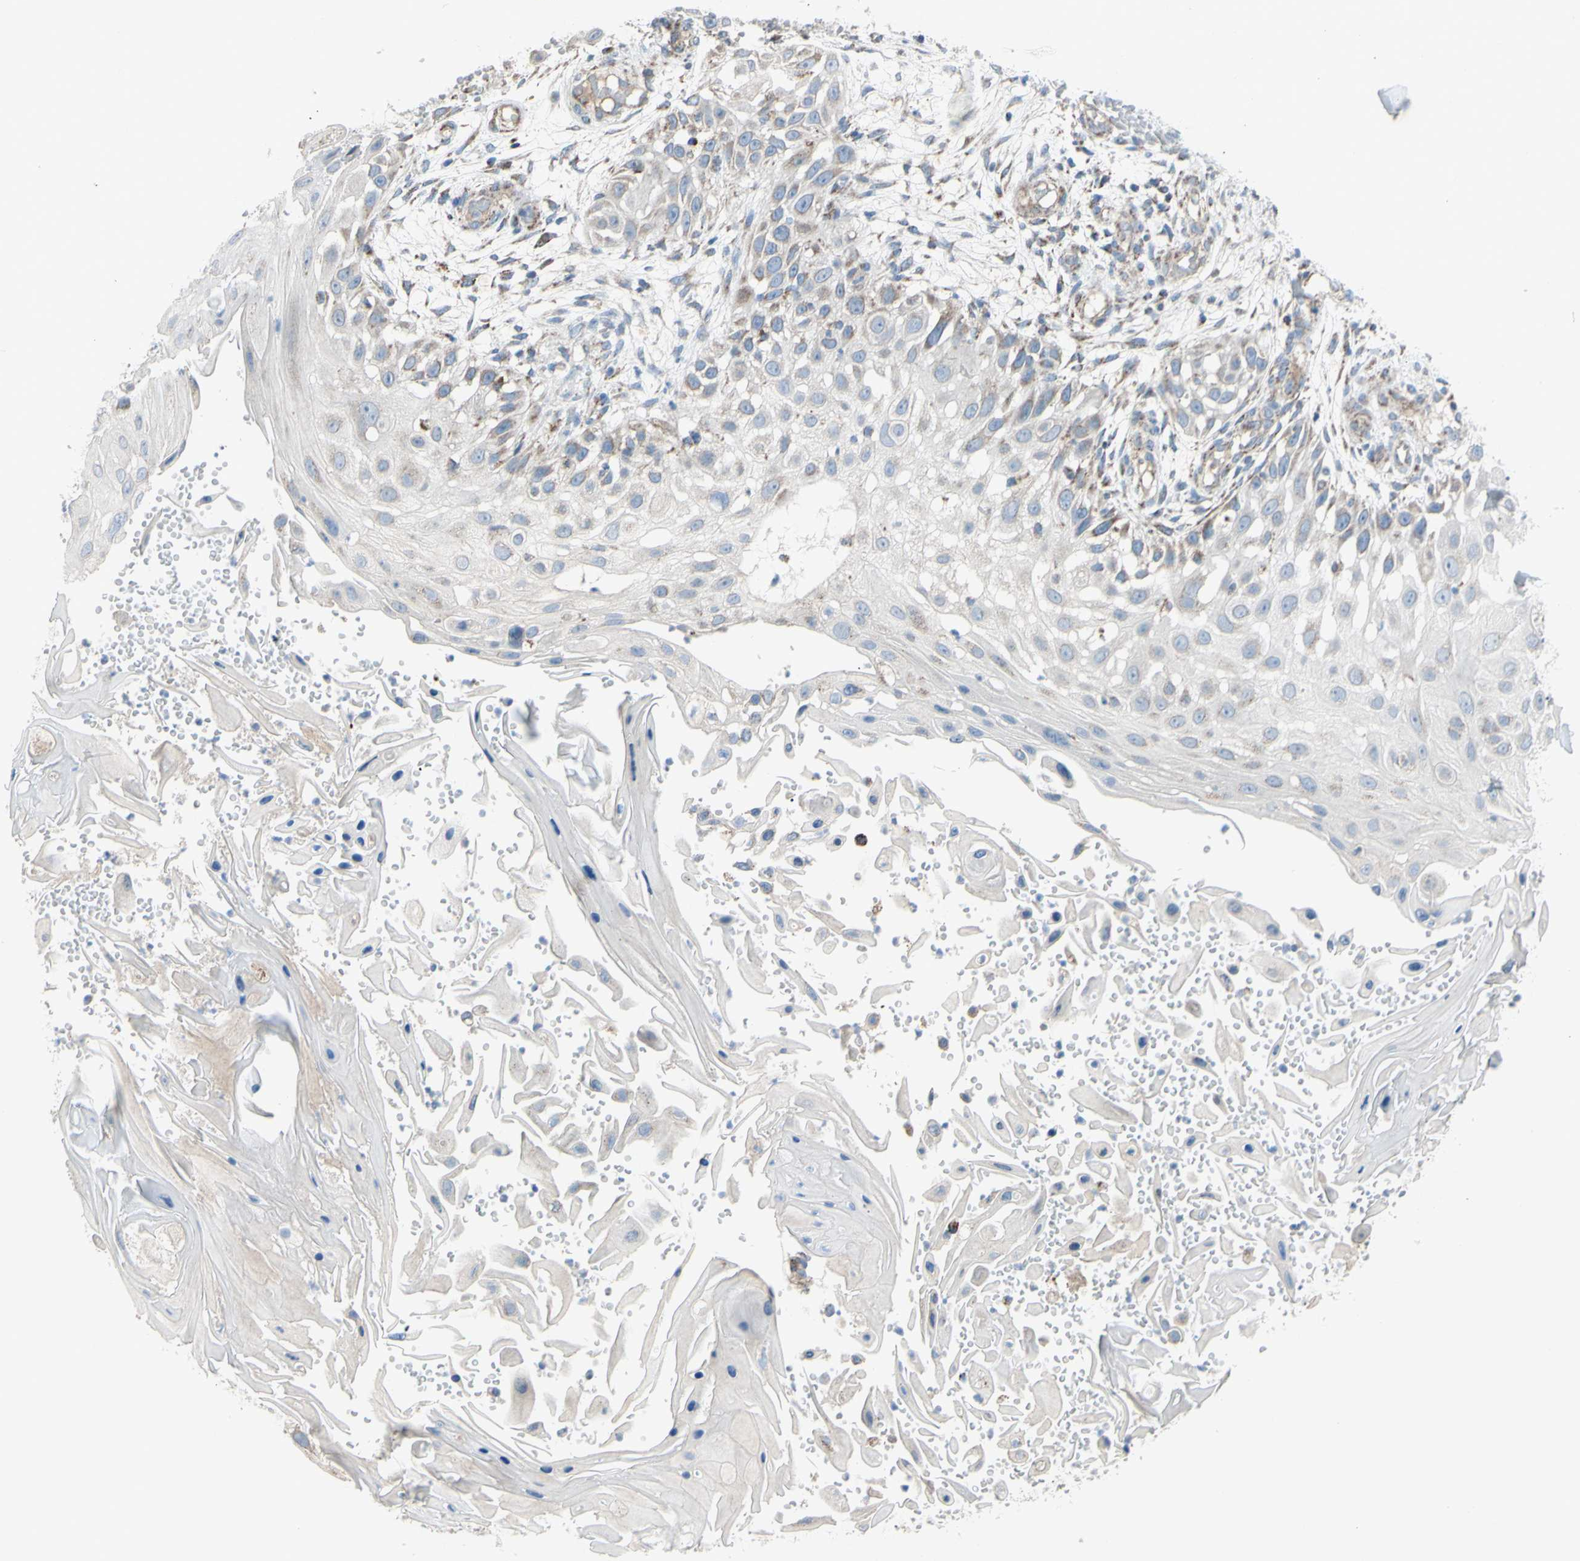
{"staining": {"intensity": "weak", "quantity": "<25%", "location": "cytoplasmic/membranous"}, "tissue": "skin cancer", "cell_type": "Tumor cells", "image_type": "cancer", "snomed": [{"axis": "morphology", "description": "Squamous cell carcinoma, NOS"}, {"axis": "topography", "description": "Skin"}], "caption": "DAB (3,3'-diaminobenzidine) immunohistochemical staining of human skin cancer (squamous cell carcinoma) demonstrates no significant staining in tumor cells.", "gene": "GLT8D1", "patient": {"sex": "female", "age": 44}}